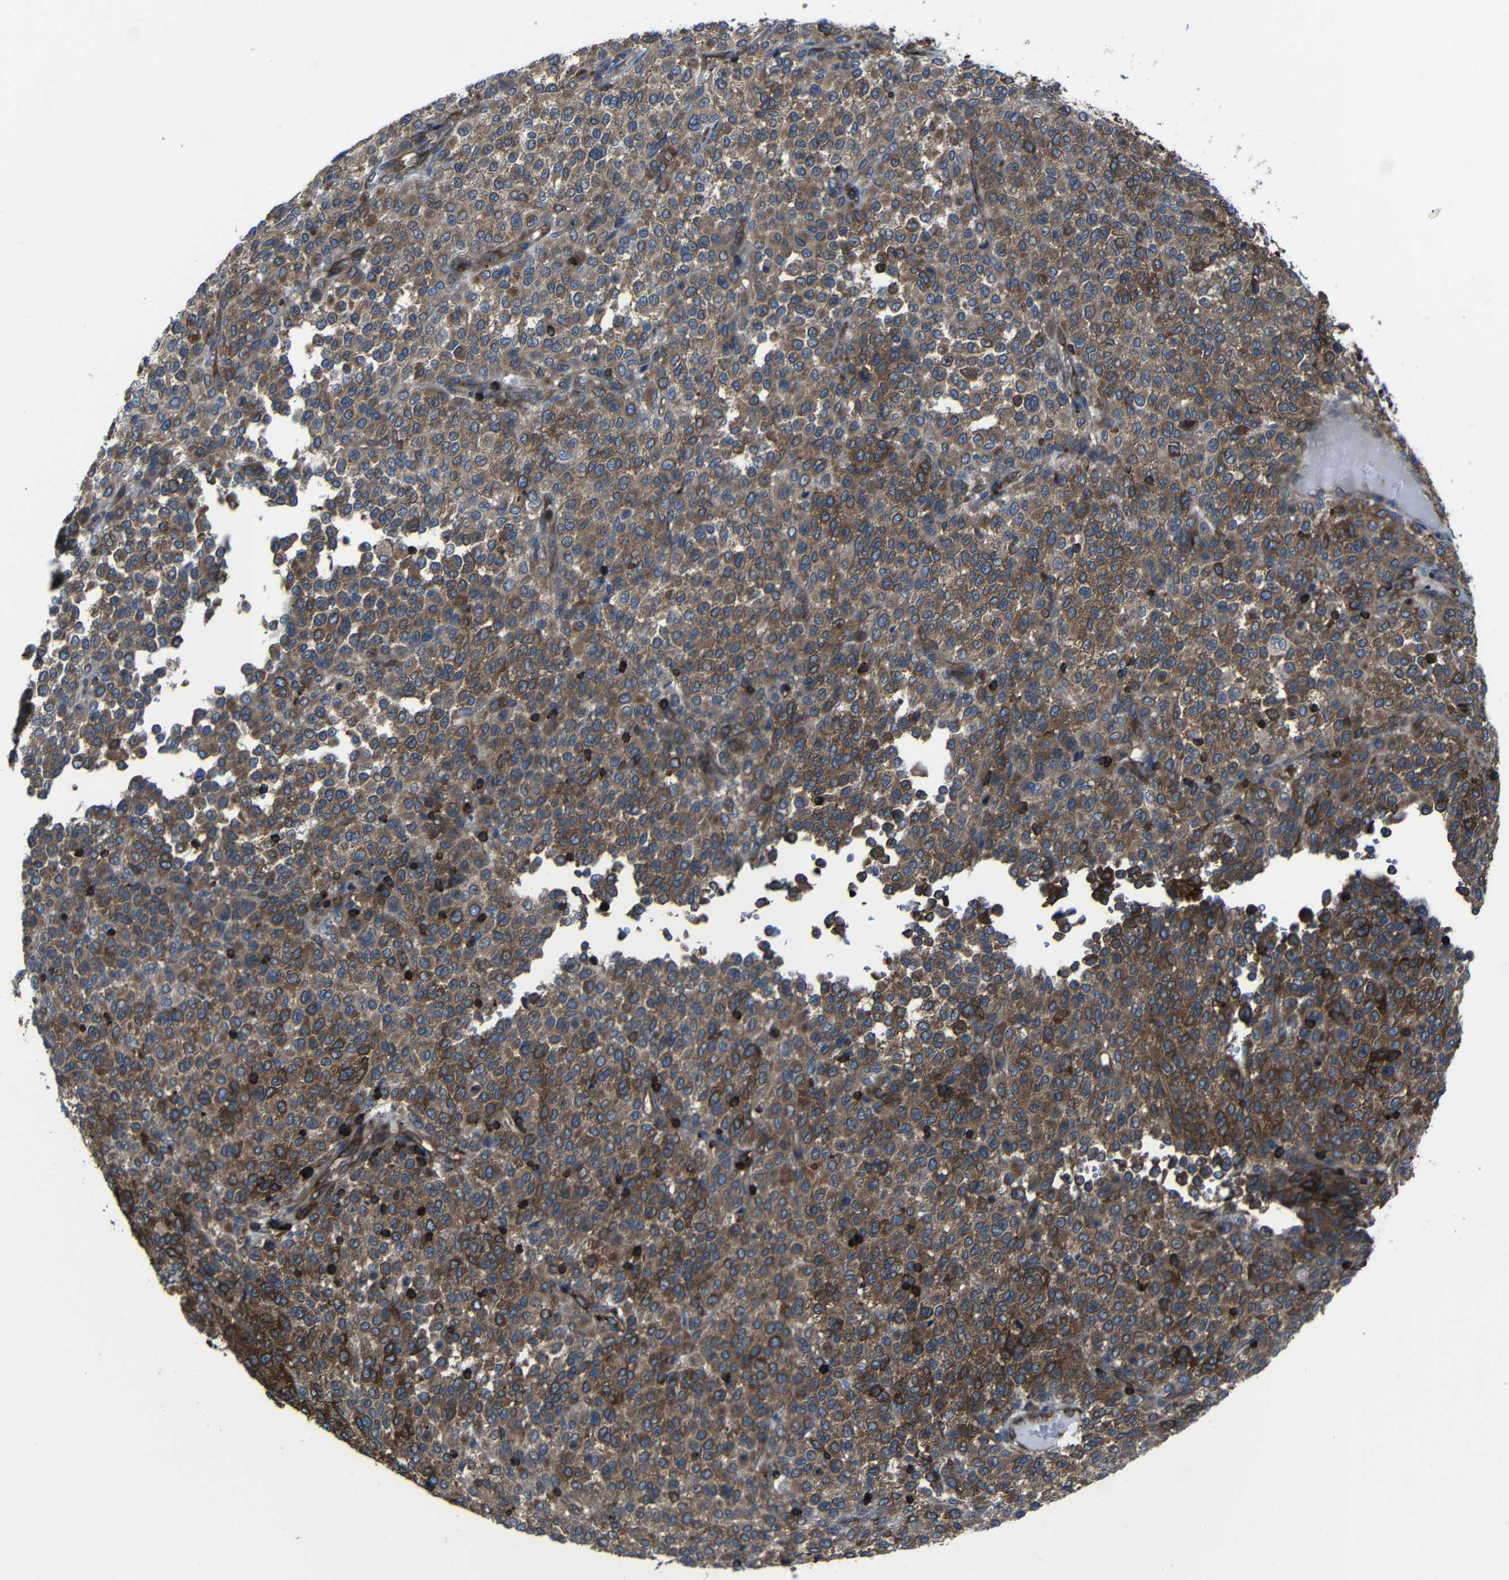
{"staining": {"intensity": "moderate", "quantity": ">75%", "location": "cytoplasmic/membranous"}, "tissue": "melanoma", "cell_type": "Tumor cells", "image_type": "cancer", "snomed": [{"axis": "morphology", "description": "Malignant melanoma, Metastatic site"}, {"axis": "topography", "description": "Pancreas"}], "caption": "Protein staining of malignant melanoma (metastatic site) tissue displays moderate cytoplasmic/membranous expression in approximately >75% of tumor cells. (brown staining indicates protein expression, while blue staining denotes nuclei).", "gene": "ARHGEF1", "patient": {"sex": "female", "age": 30}}